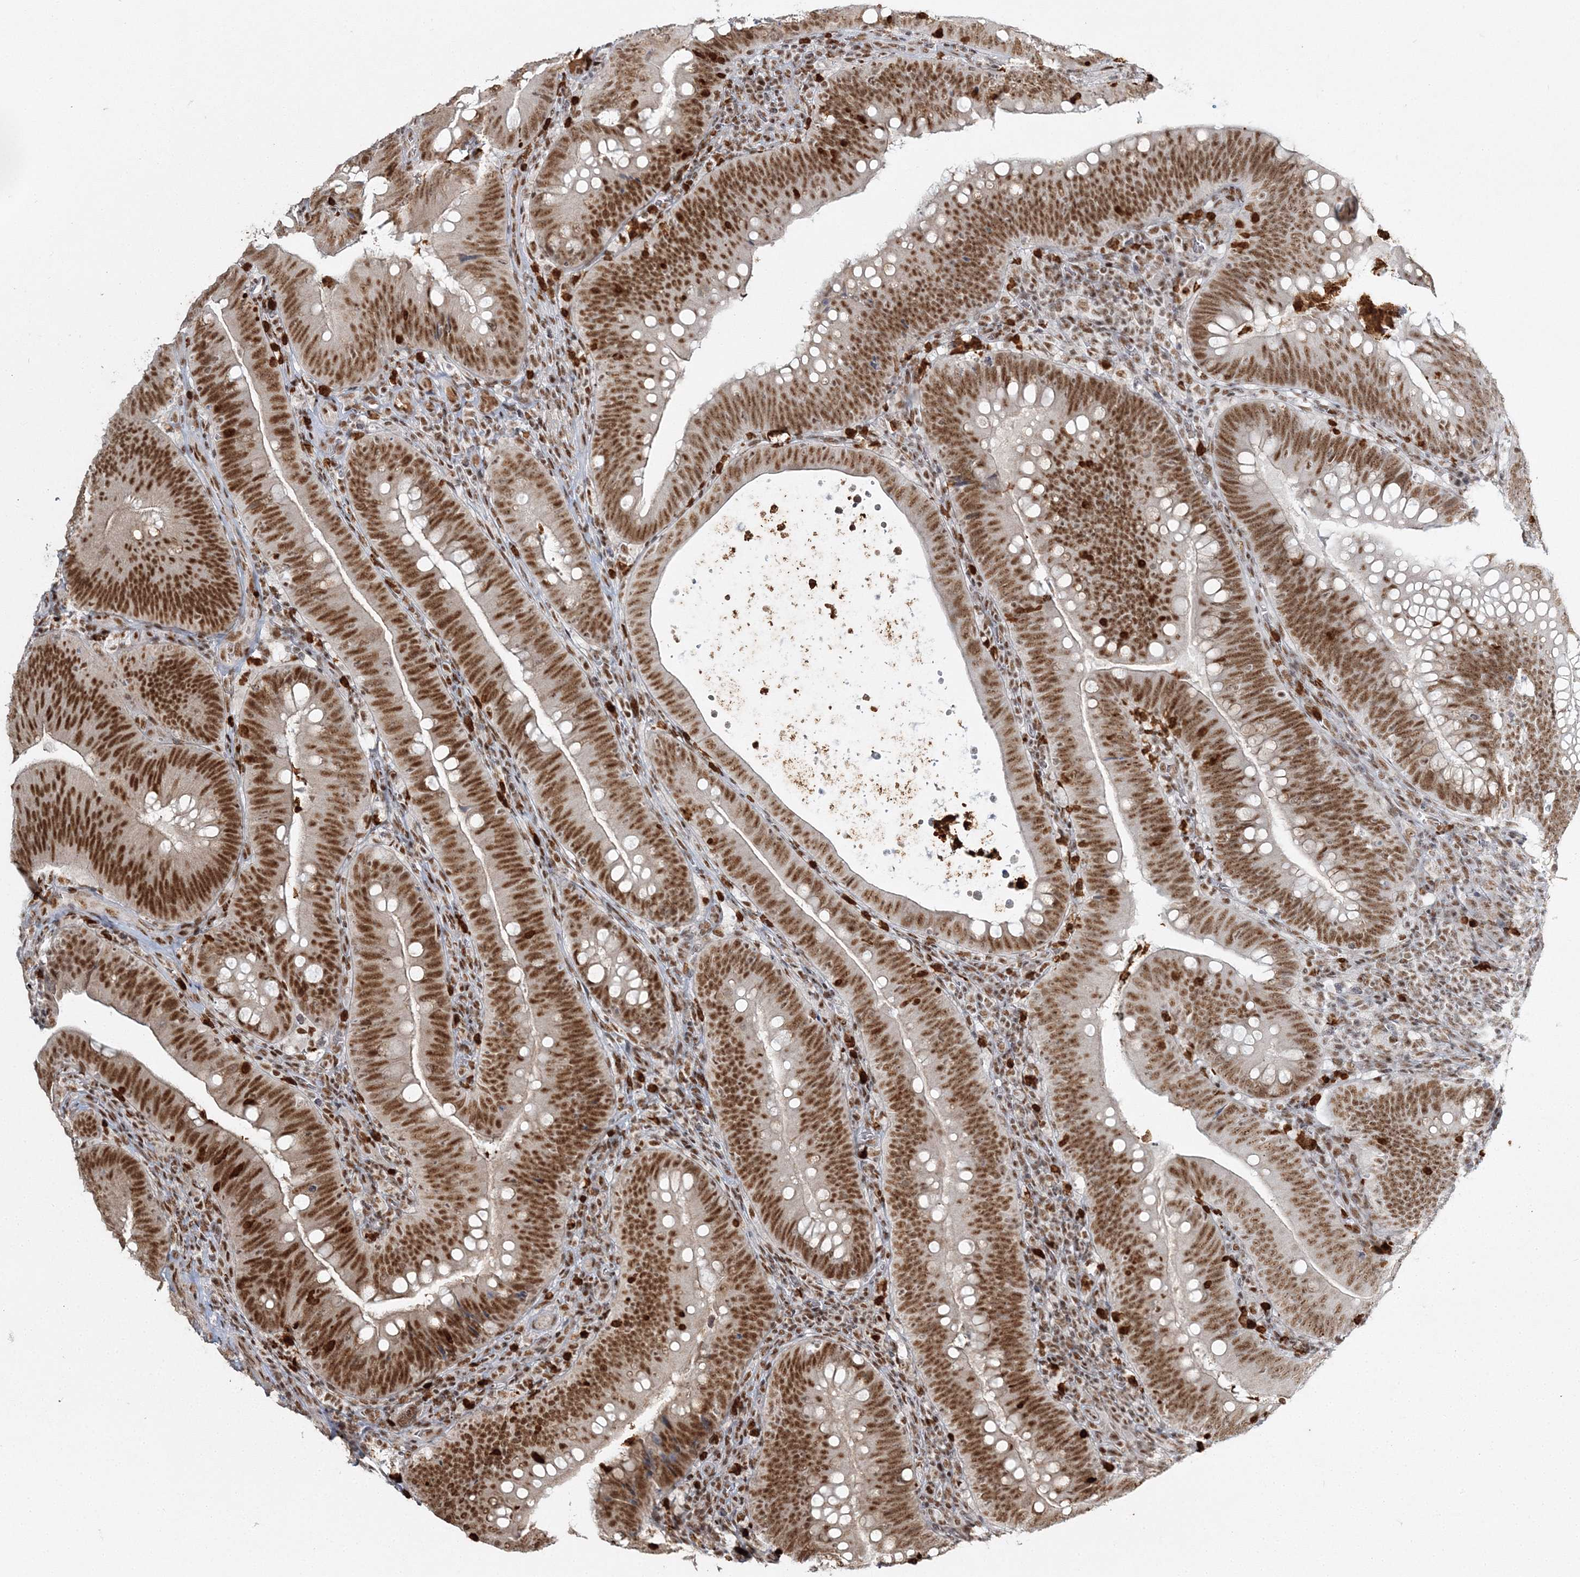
{"staining": {"intensity": "strong", "quantity": ">75%", "location": "cytoplasmic/membranous,nuclear"}, "tissue": "colorectal cancer", "cell_type": "Tumor cells", "image_type": "cancer", "snomed": [{"axis": "morphology", "description": "Normal tissue, NOS"}, {"axis": "topography", "description": "Colon"}], "caption": "Colorectal cancer stained with a protein marker demonstrates strong staining in tumor cells.", "gene": "QRICH1", "patient": {"sex": "female", "age": 82}}